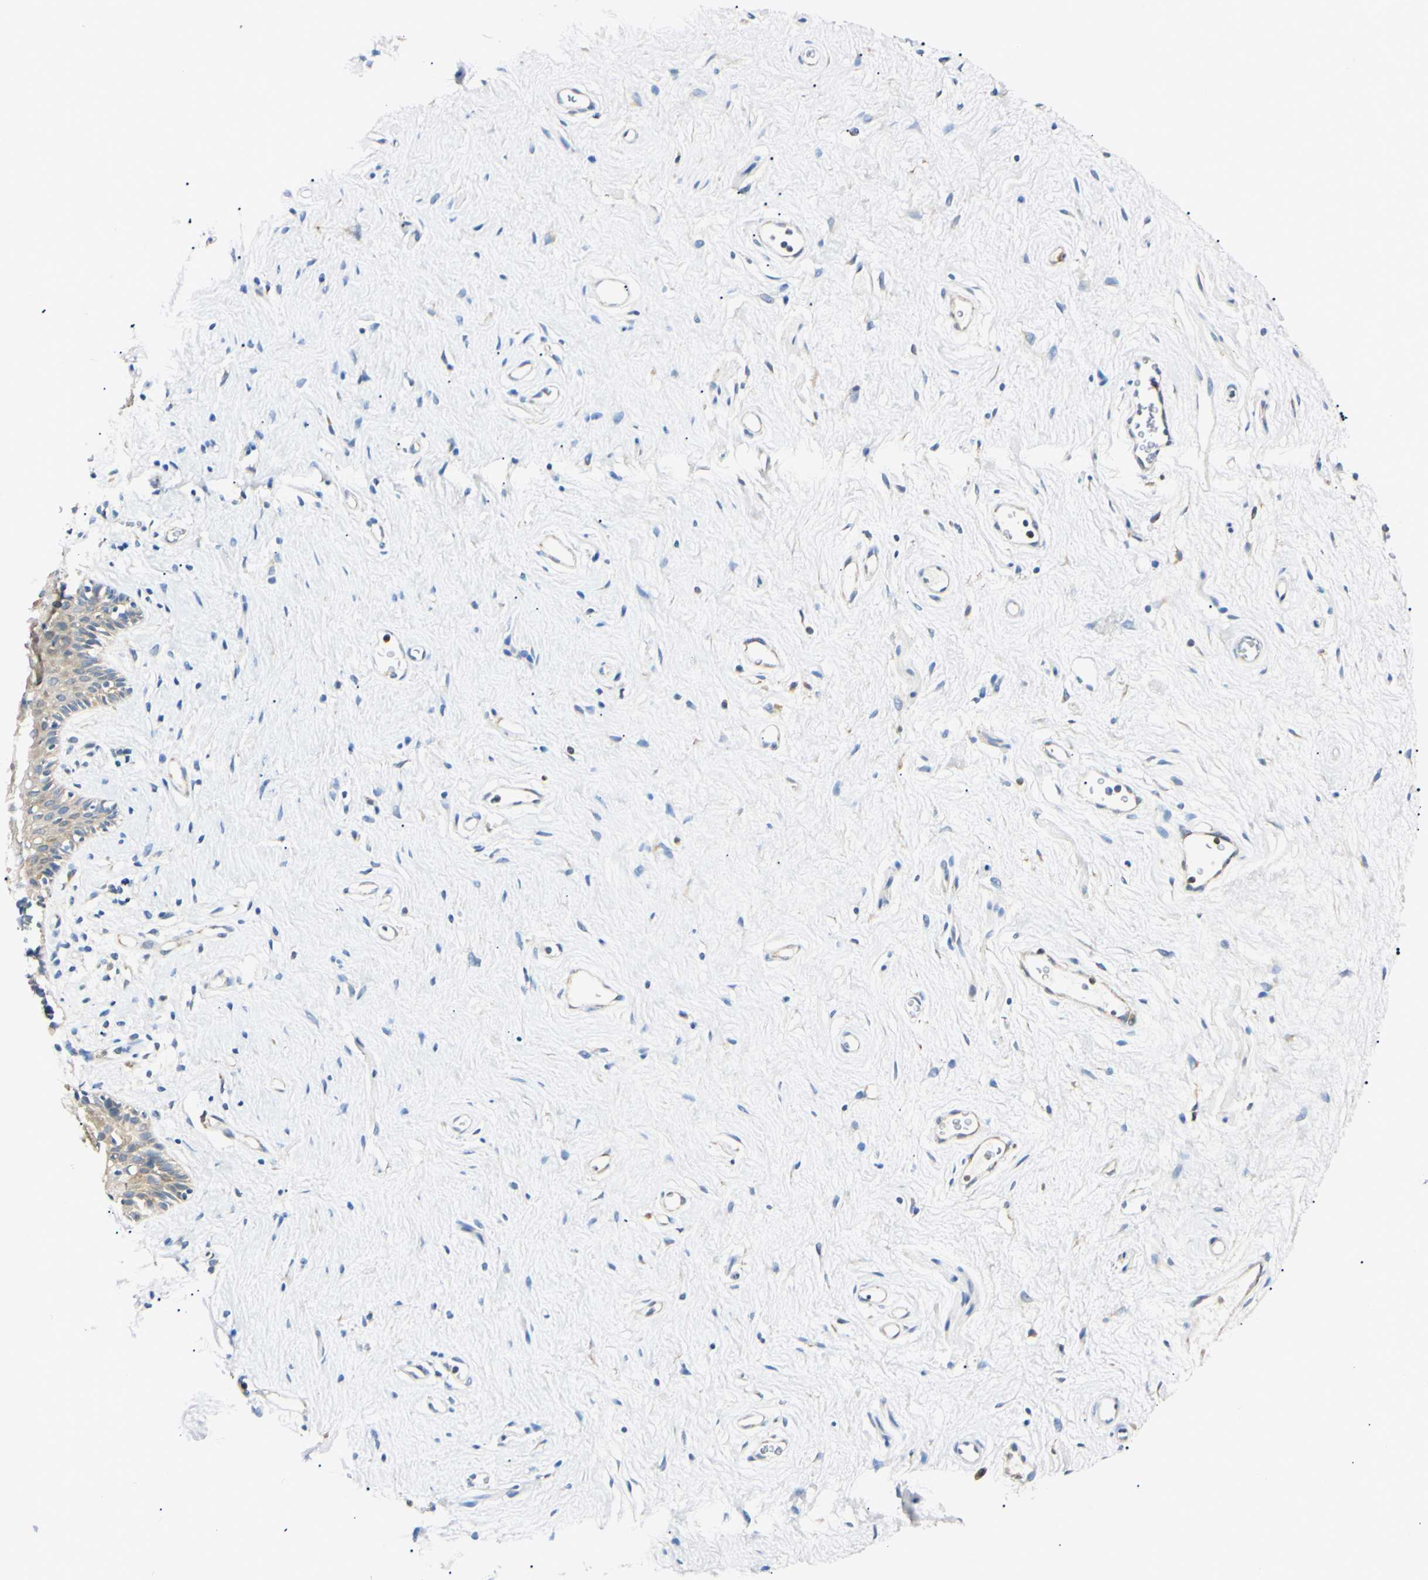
{"staining": {"intensity": "moderate", "quantity": ">75%", "location": "cytoplasmic/membranous"}, "tissue": "vagina", "cell_type": "Squamous epithelial cells", "image_type": "normal", "snomed": [{"axis": "morphology", "description": "Normal tissue, NOS"}, {"axis": "topography", "description": "Vagina"}], "caption": "Immunohistochemistry of normal vagina demonstrates medium levels of moderate cytoplasmic/membranous positivity in approximately >75% of squamous epithelial cells.", "gene": "DNAJB12", "patient": {"sex": "female", "age": 44}}